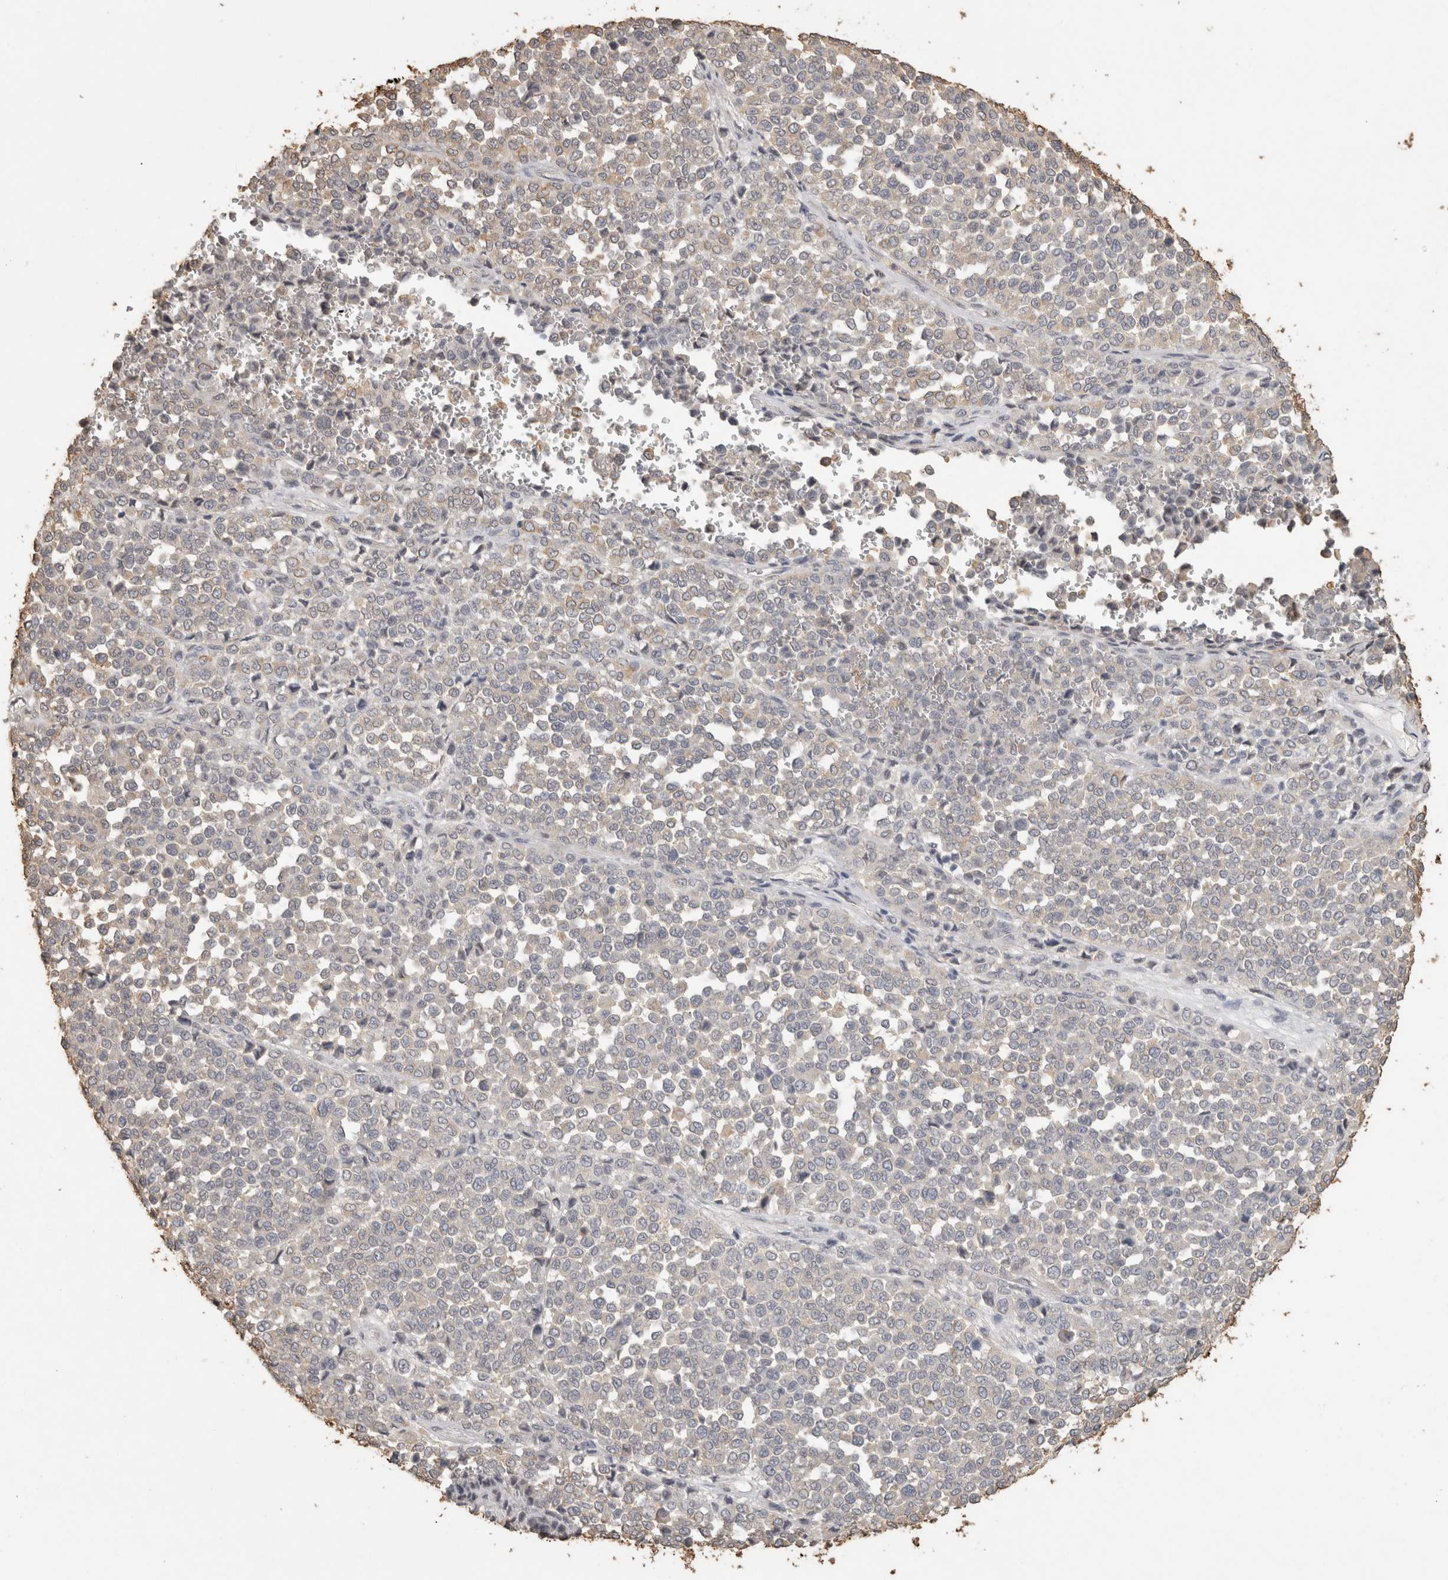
{"staining": {"intensity": "negative", "quantity": "none", "location": "none"}, "tissue": "melanoma", "cell_type": "Tumor cells", "image_type": "cancer", "snomed": [{"axis": "morphology", "description": "Malignant melanoma, Metastatic site"}, {"axis": "topography", "description": "Pancreas"}], "caption": "An immunohistochemistry (IHC) image of malignant melanoma (metastatic site) is shown. There is no staining in tumor cells of malignant melanoma (metastatic site). (DAB IHC visualized using brightfield microscopy, high magnification).", "gene": "REPS2", "patient": {"sex": "female", "age": 30}}